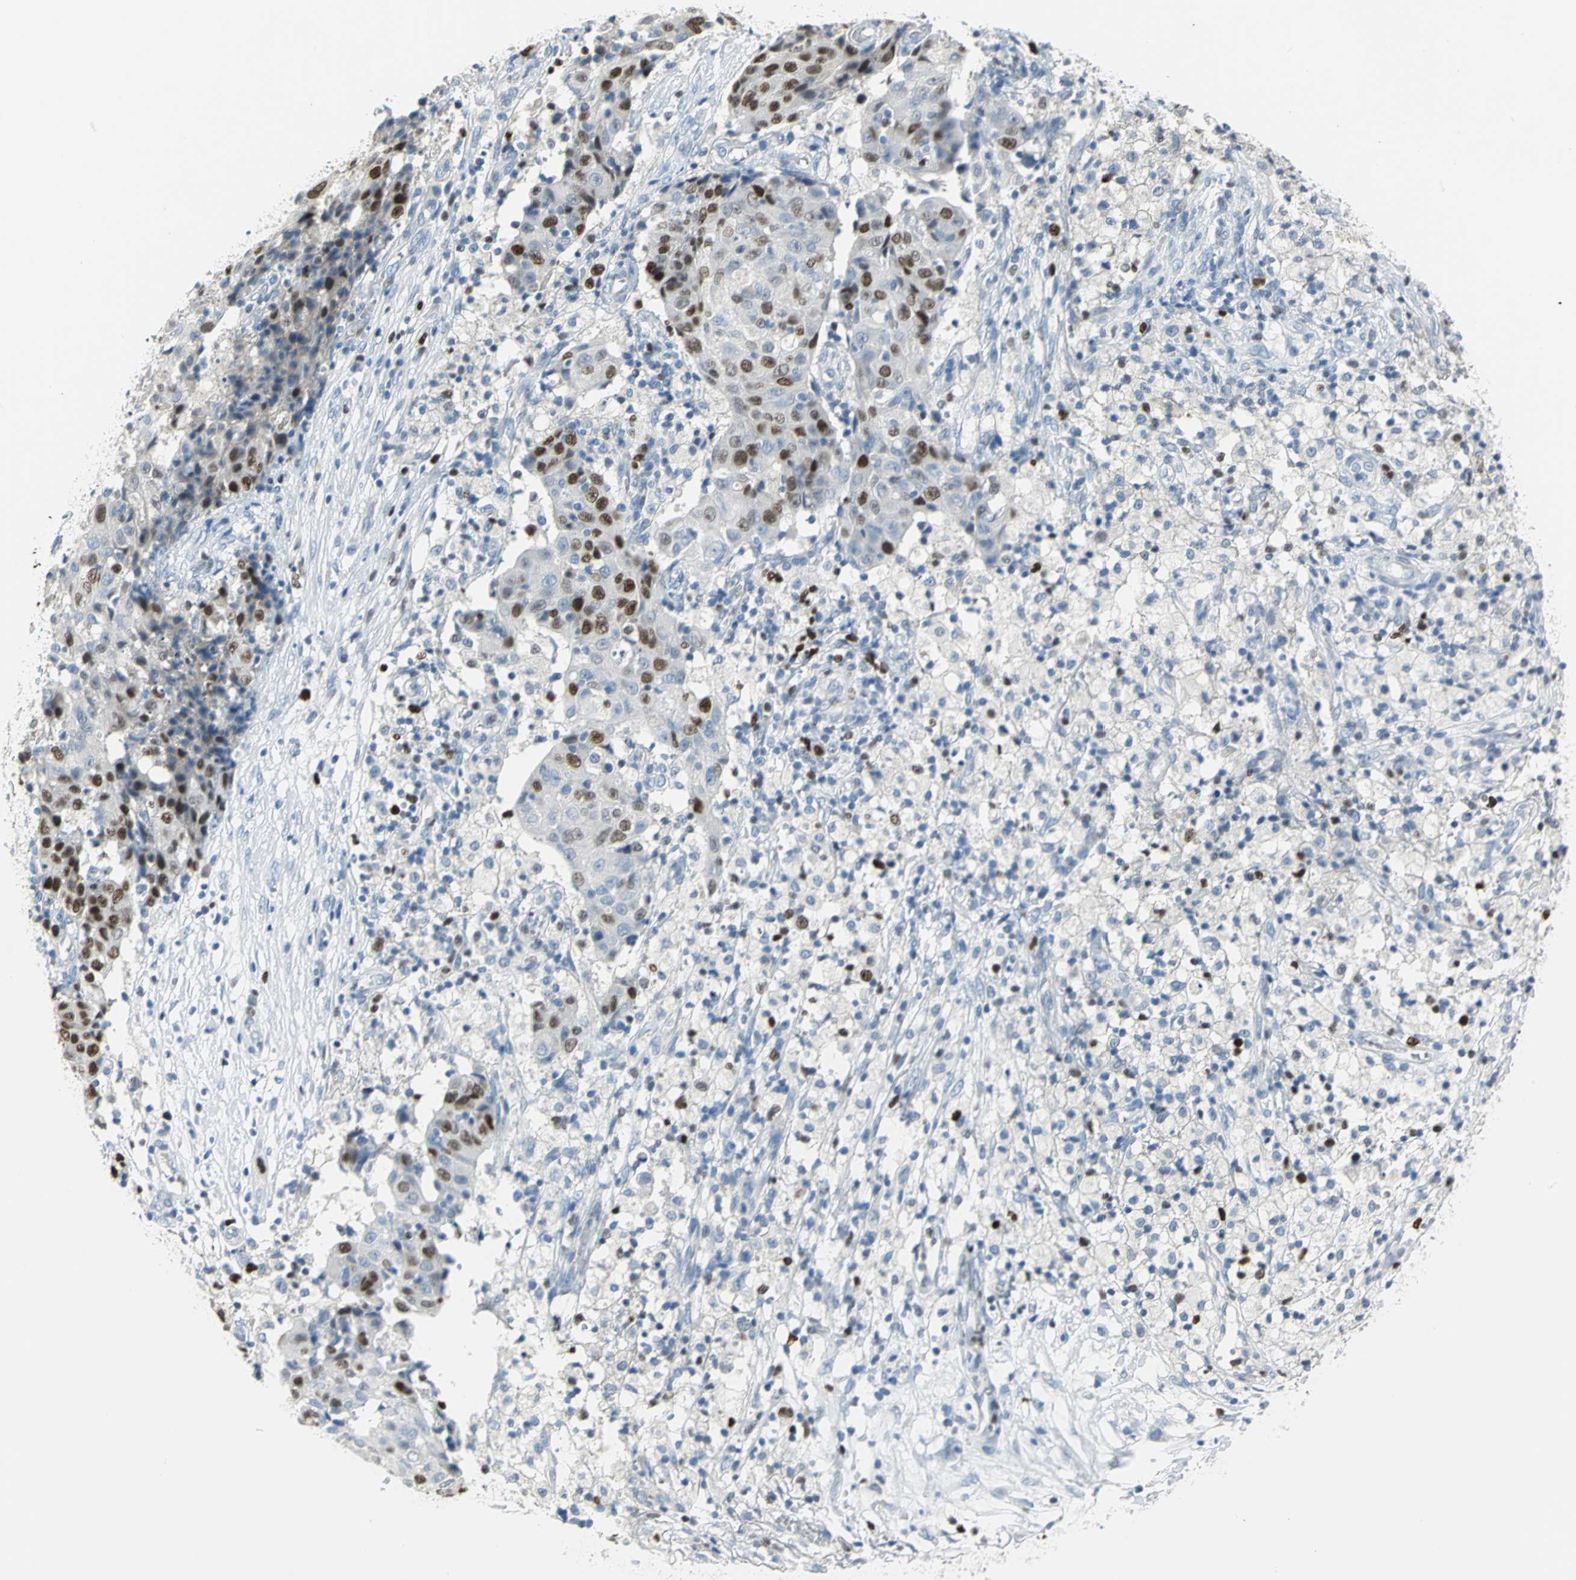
{"staining": {"intensity": "moderate", "quantity": "25%-75%", "location": "nuclear"}, "tissue": "ovarian cancer", "cell_type": "Tumor cells", "image_type": "cancer", "snomed": [{"axis": "morphology", "description": "Carcinoma, endometroid"}, {"axis": "topography", "description": "Ovary"}], "caption": "Protein expression analysis of ovarian endometroid carcinoma reveals moderate nuclear positivity in approximately 25%-75% of tumor cells.", "gene": "MCM3", "patient": {"sex": "female", "age": 42}}